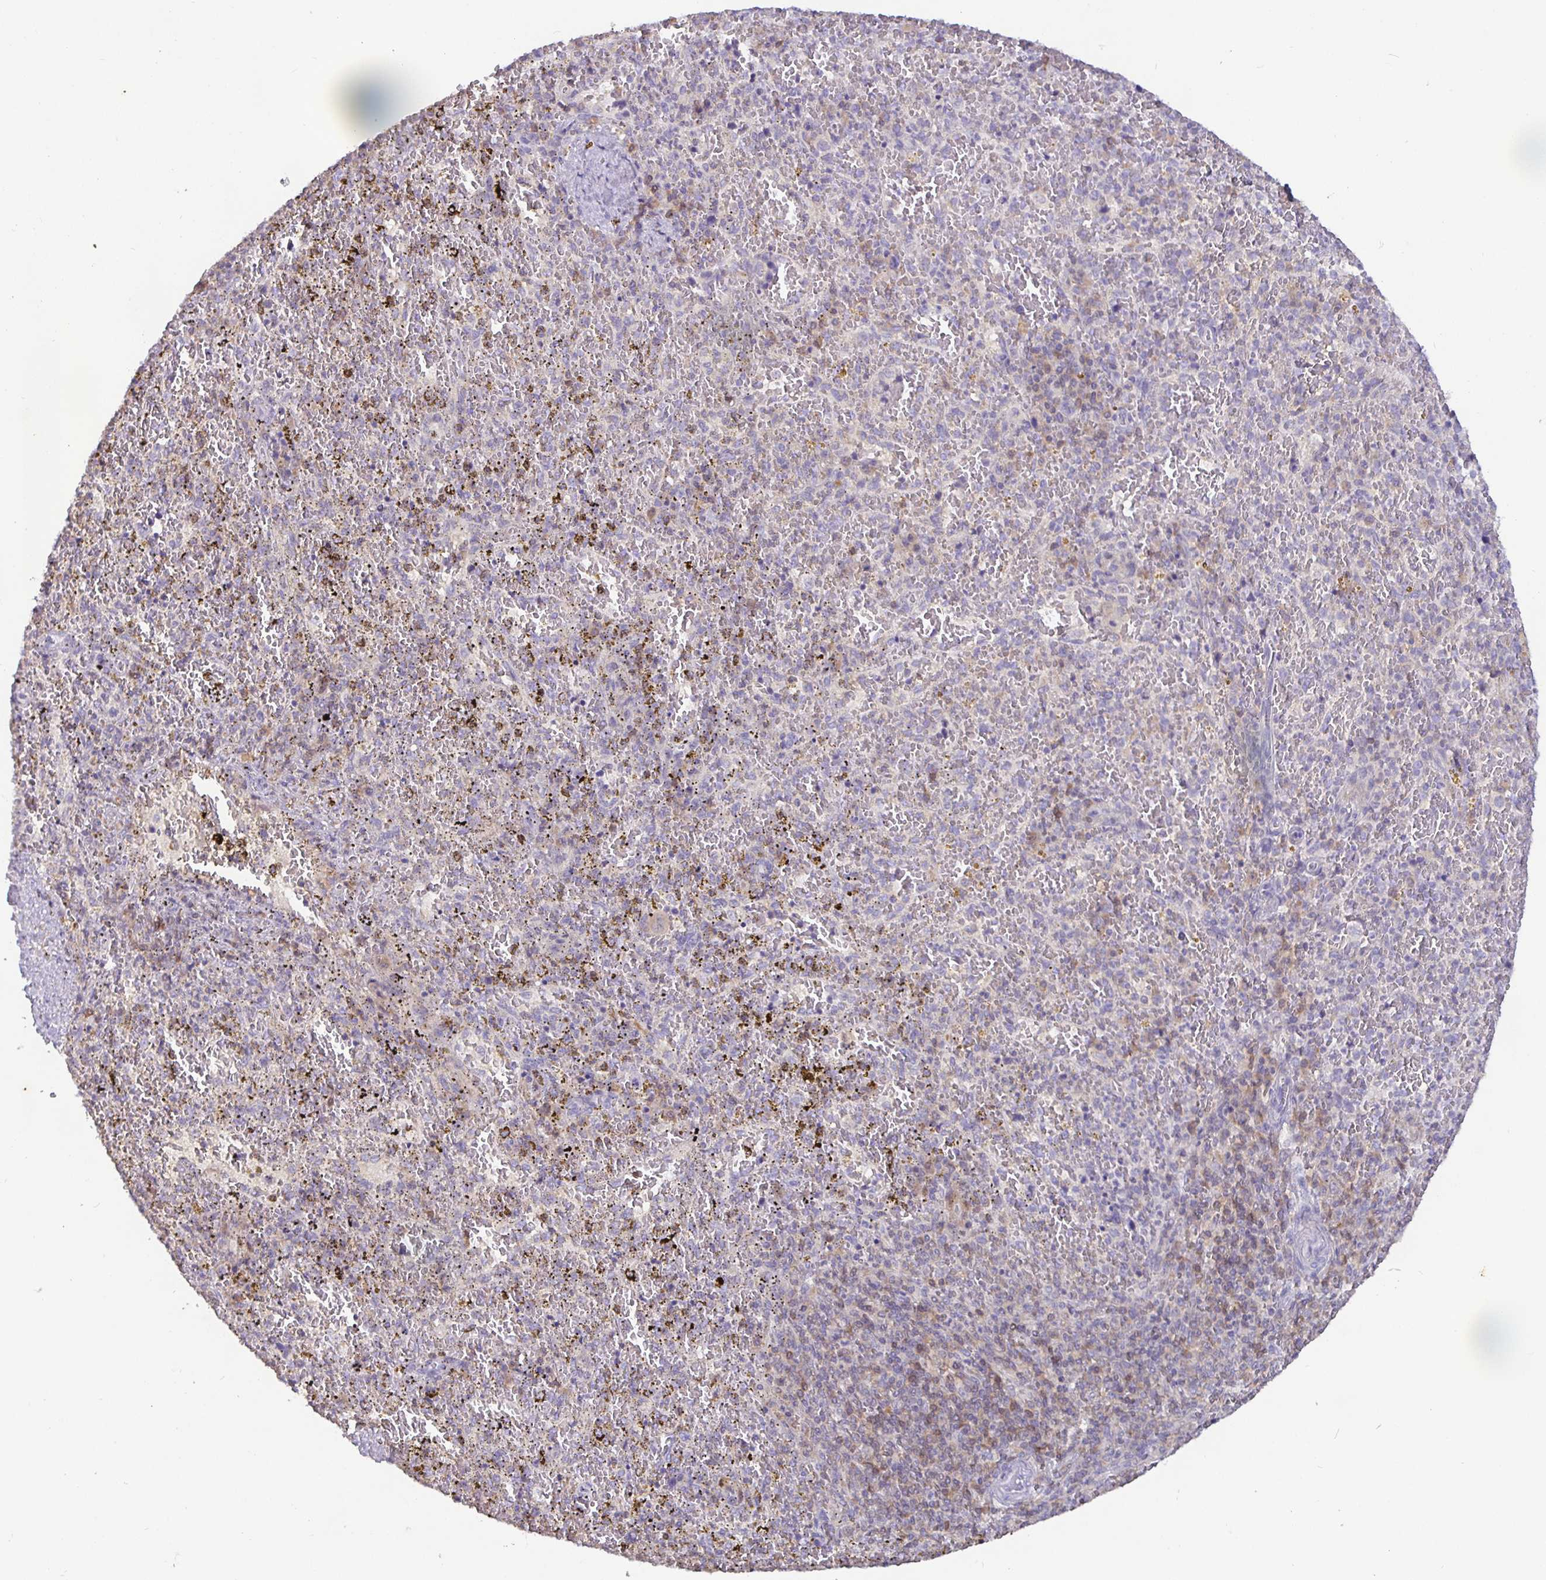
{"staining": {"intensity": "negative", "quantity": "none", "location": "none"}, "tissue": "spleen", "cell_type": "Cells in red pulp", "image_type": "normal", "snomed": [{"axis": "morphology", "description": "Normal tissue, NOS"}, {"axis": "topography", "description": "Spleen"}], "caption": "This is an immunohistochemistry (IHC) histopathology image of normal human spleen. There is no staining in cells in red pulp.", "gene": "SHISA4", "patient": {"sex": "female", "age": 50}}